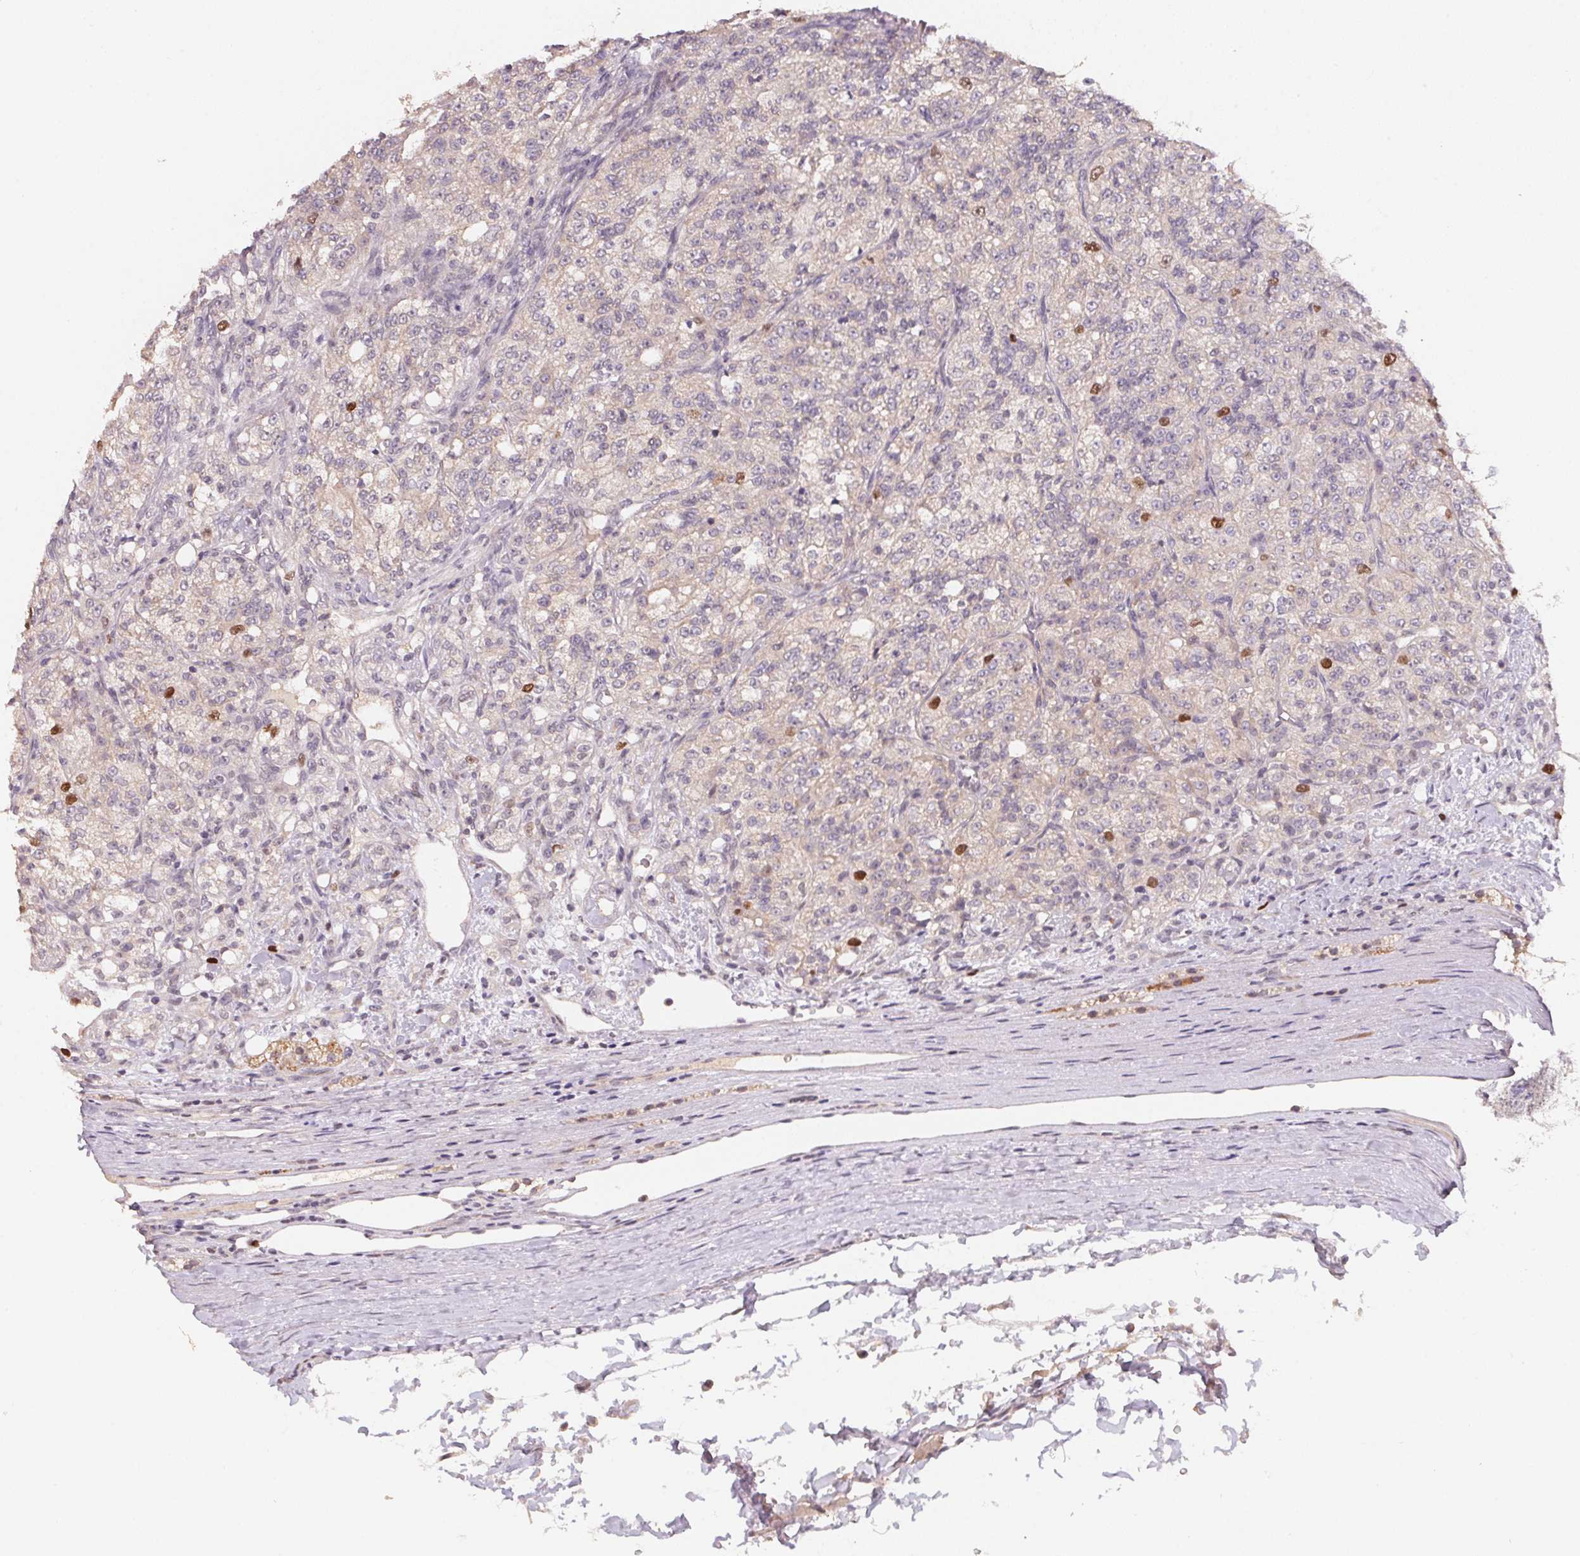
{"staining": {"intensity": "moderate", "quantity": "<25%", "location": "nuclear"}, "tissue": "renal cancer", "cell_type": "Tumor cells", "image_type": "cancer", "snomed": [{"axis": "morphology", "description": "Adenocarcinoma, NOS"}, {"axis": "topography", "description": "Kidney"}], "caption": "The immunohistochemical stain highlights moderate nuclear staining in tumor cells of adenocarcinoma (renal) tissue.", "gene": "KIFC1", "patient": {"sex": "female", "age": 63}}